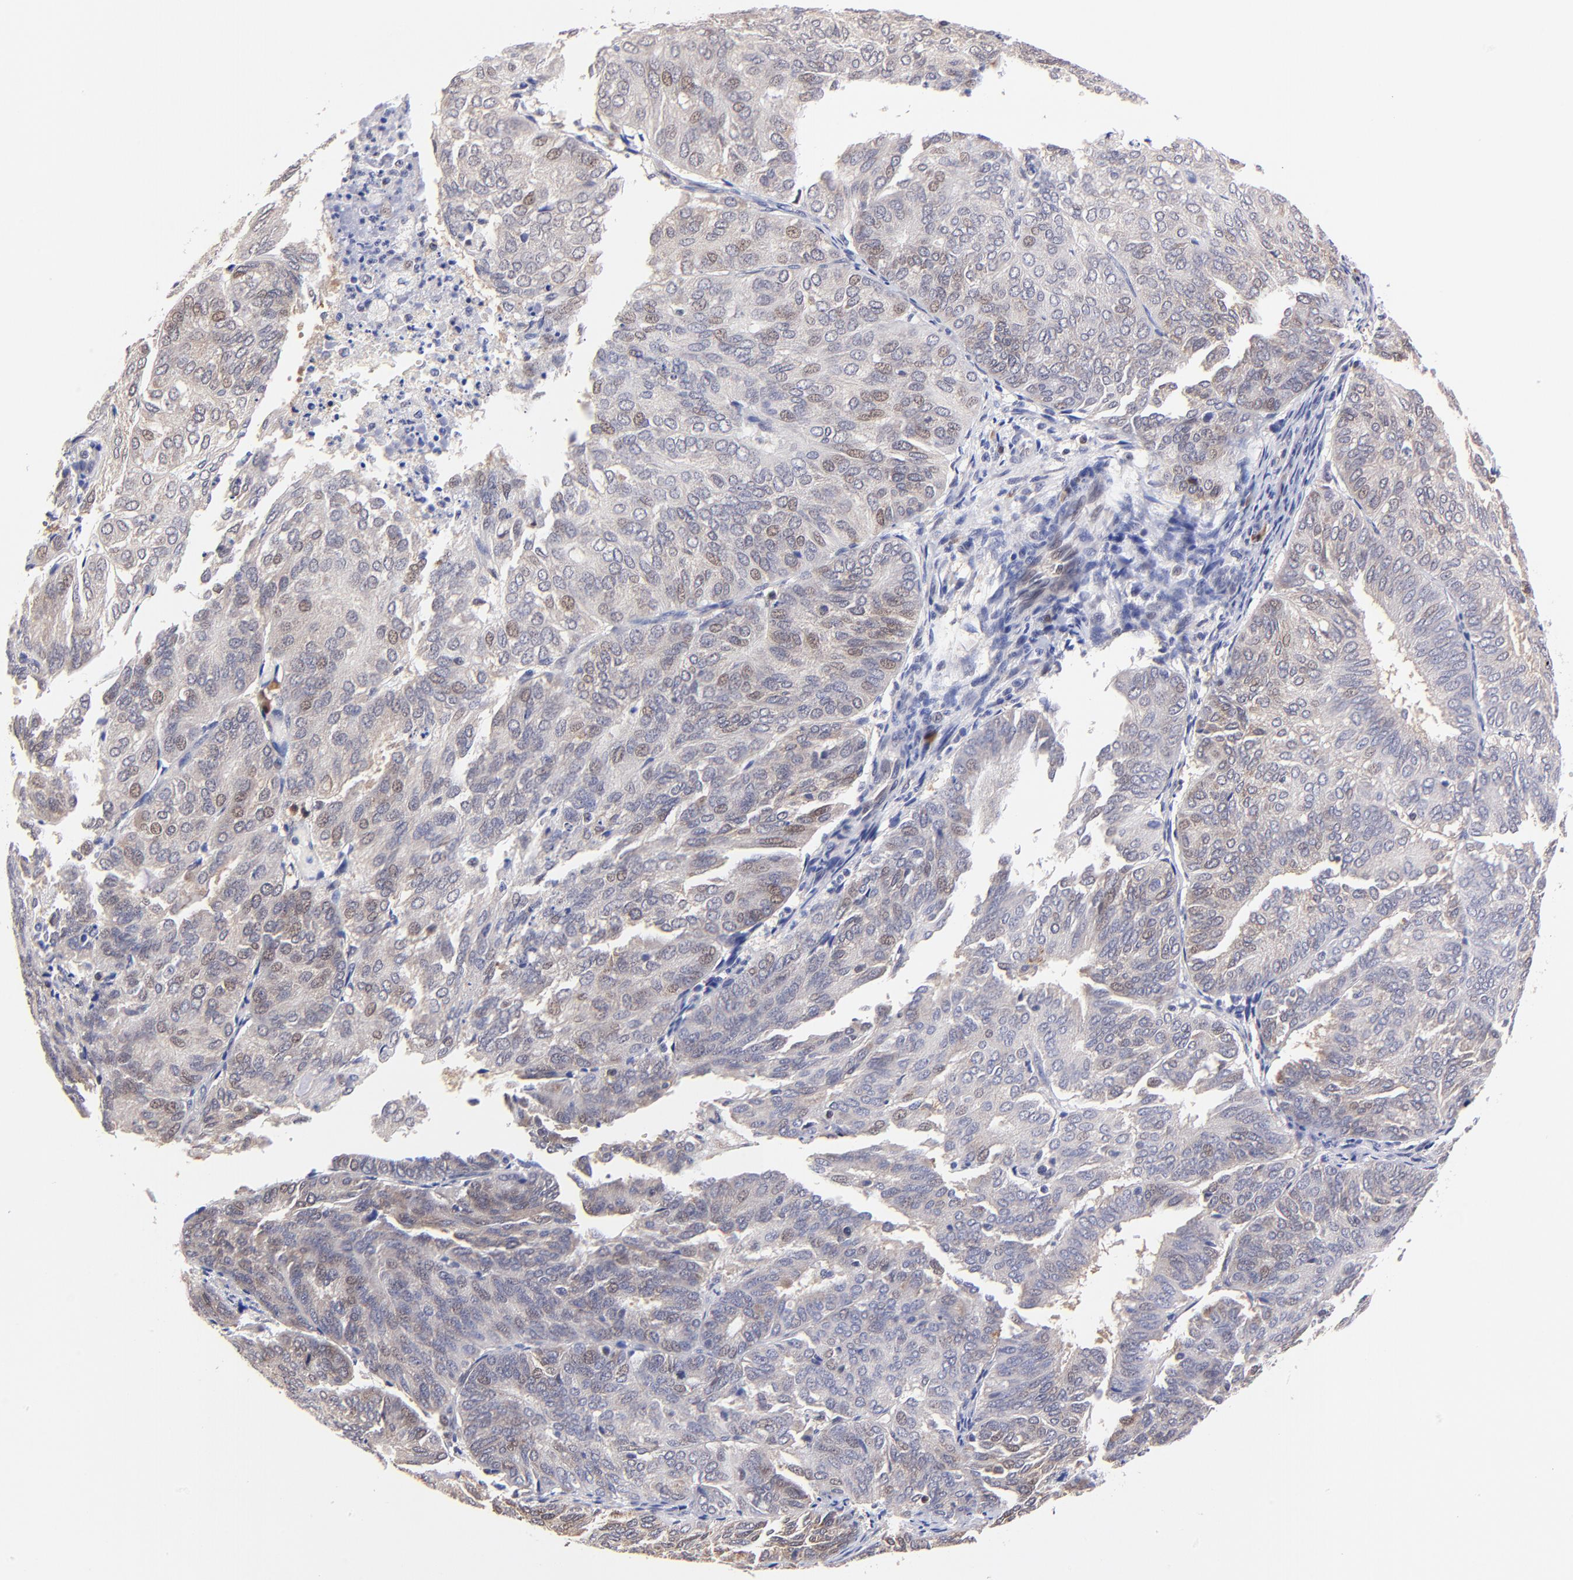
{"staining": {"intensity": "weak", "quantity": "<25%", "location": "nuclear"}, "tissue": "endometrial cancer", "cell_type": "Tumor cells", "image_type": "cancer", "snomed": [{"axis": "morphology", "description": "Adenocarcinoma, NOS"}, {"axis": "topography", "description": "Endometrium"}], "caption": "Endometrial adenocarcinoma stained for a protein using IHC reveals no staining tumor cells.", "gene": "ZNF155", "patient": {"sex": "female", "age": 59}}